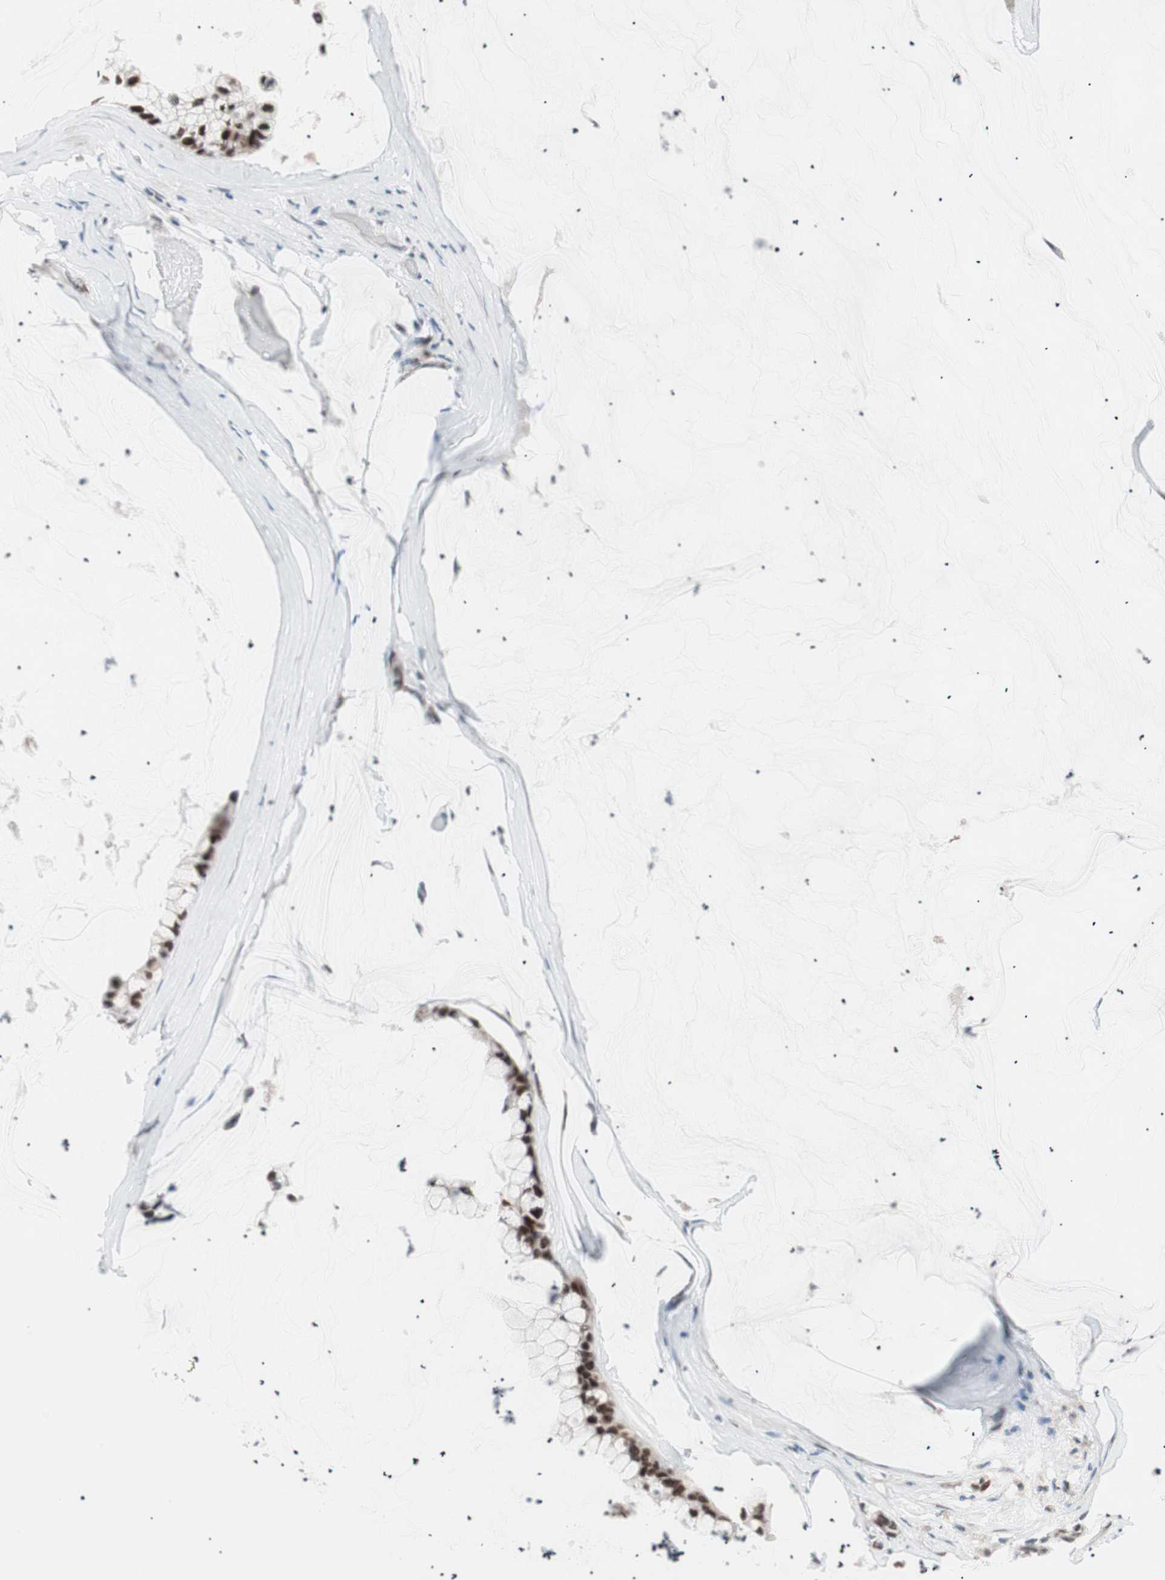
{"staining": {"intensity": "strong", "quantity": ">75%", "location": "nuclear"}, "tissue": "ovarian cancer", "cell_type": "Tumor cells", "image_type": "cancer", "snomed": [{"axis": "morphology", "description": "Cystadenocarcinoma, mucinous, NOS"}, {"axis": "topography", "description": "Ovary"}], "caption": "Immunohistochemical staining of human mucinous cystadenocarcinoma (ovarian) exhibits high levels of strong nuclear expression in about >75% of tumor cells. (DAB IHC, brown staining for protein, blue staining for nuclei).", "gene": "LIG3", "patient": {"sex": "female", "age": 39}}